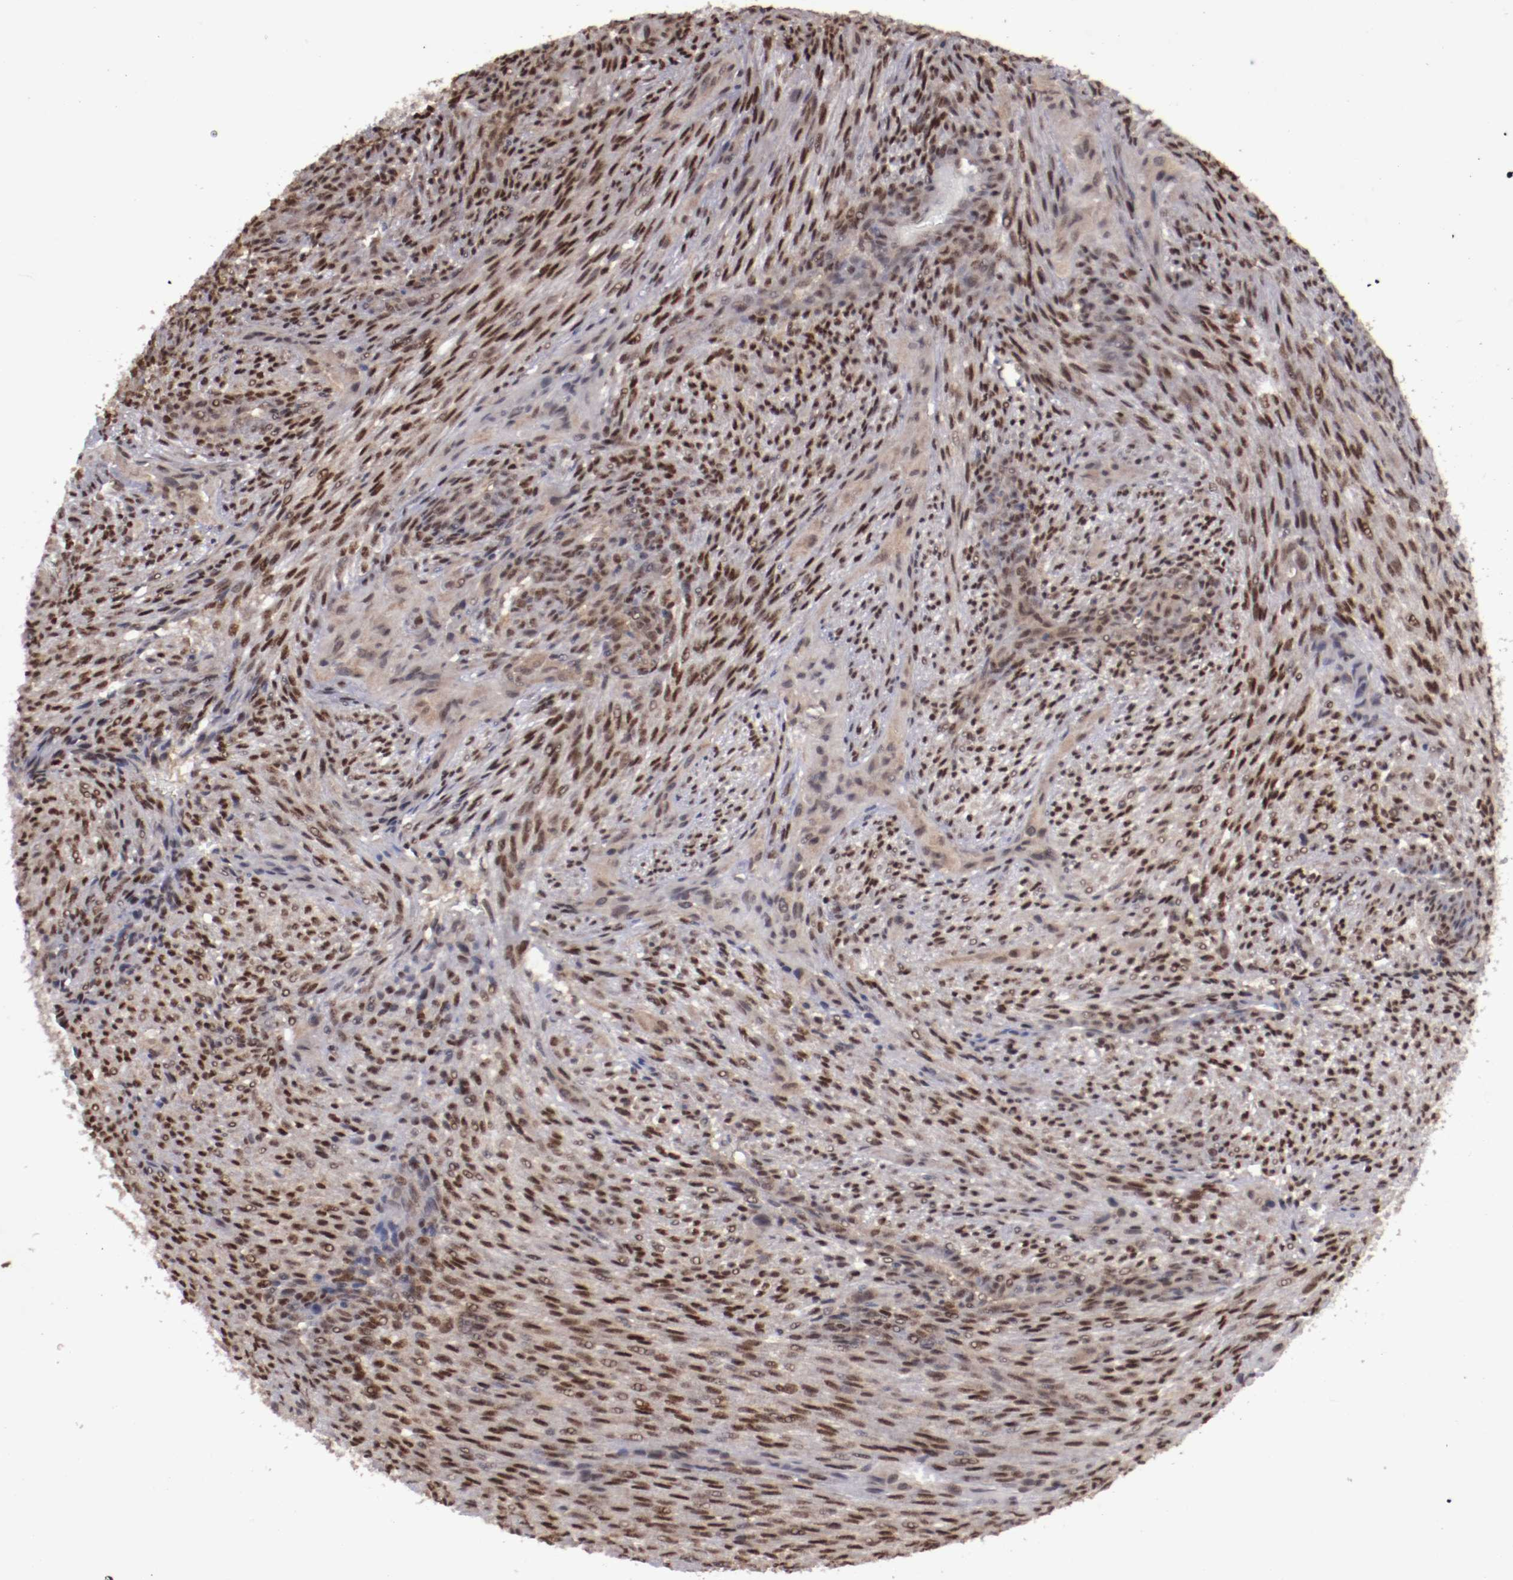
{"staining": {"intensity": "moderate", "quantity": ">75%", "location": "cytoplasmic/membranous,nuclear"}, "tissue": "glioma", "cell_type": "Tumor cells", "image_type": "cancer", "snomed": [{"axis": "morphology", "description": "Glioma, malignant, High grade"}, {"axis": "topography", "description": "Cerebral cortex"}], "caption": "Immunohistochemistry staining of glioma, which shows medium levels of moderate cytoplasmic/membranous and nuclear positivity in about >75% of tumor cells indicating moderate cytoplasmic/membranous and nuclear protein positivity. The staining was performed using DAB (brown) for protein detection and nuclei were counterstained in hematoxylin (blue).", "gene": "ARNT", "patient": {"sex": "female", "age": 55}}